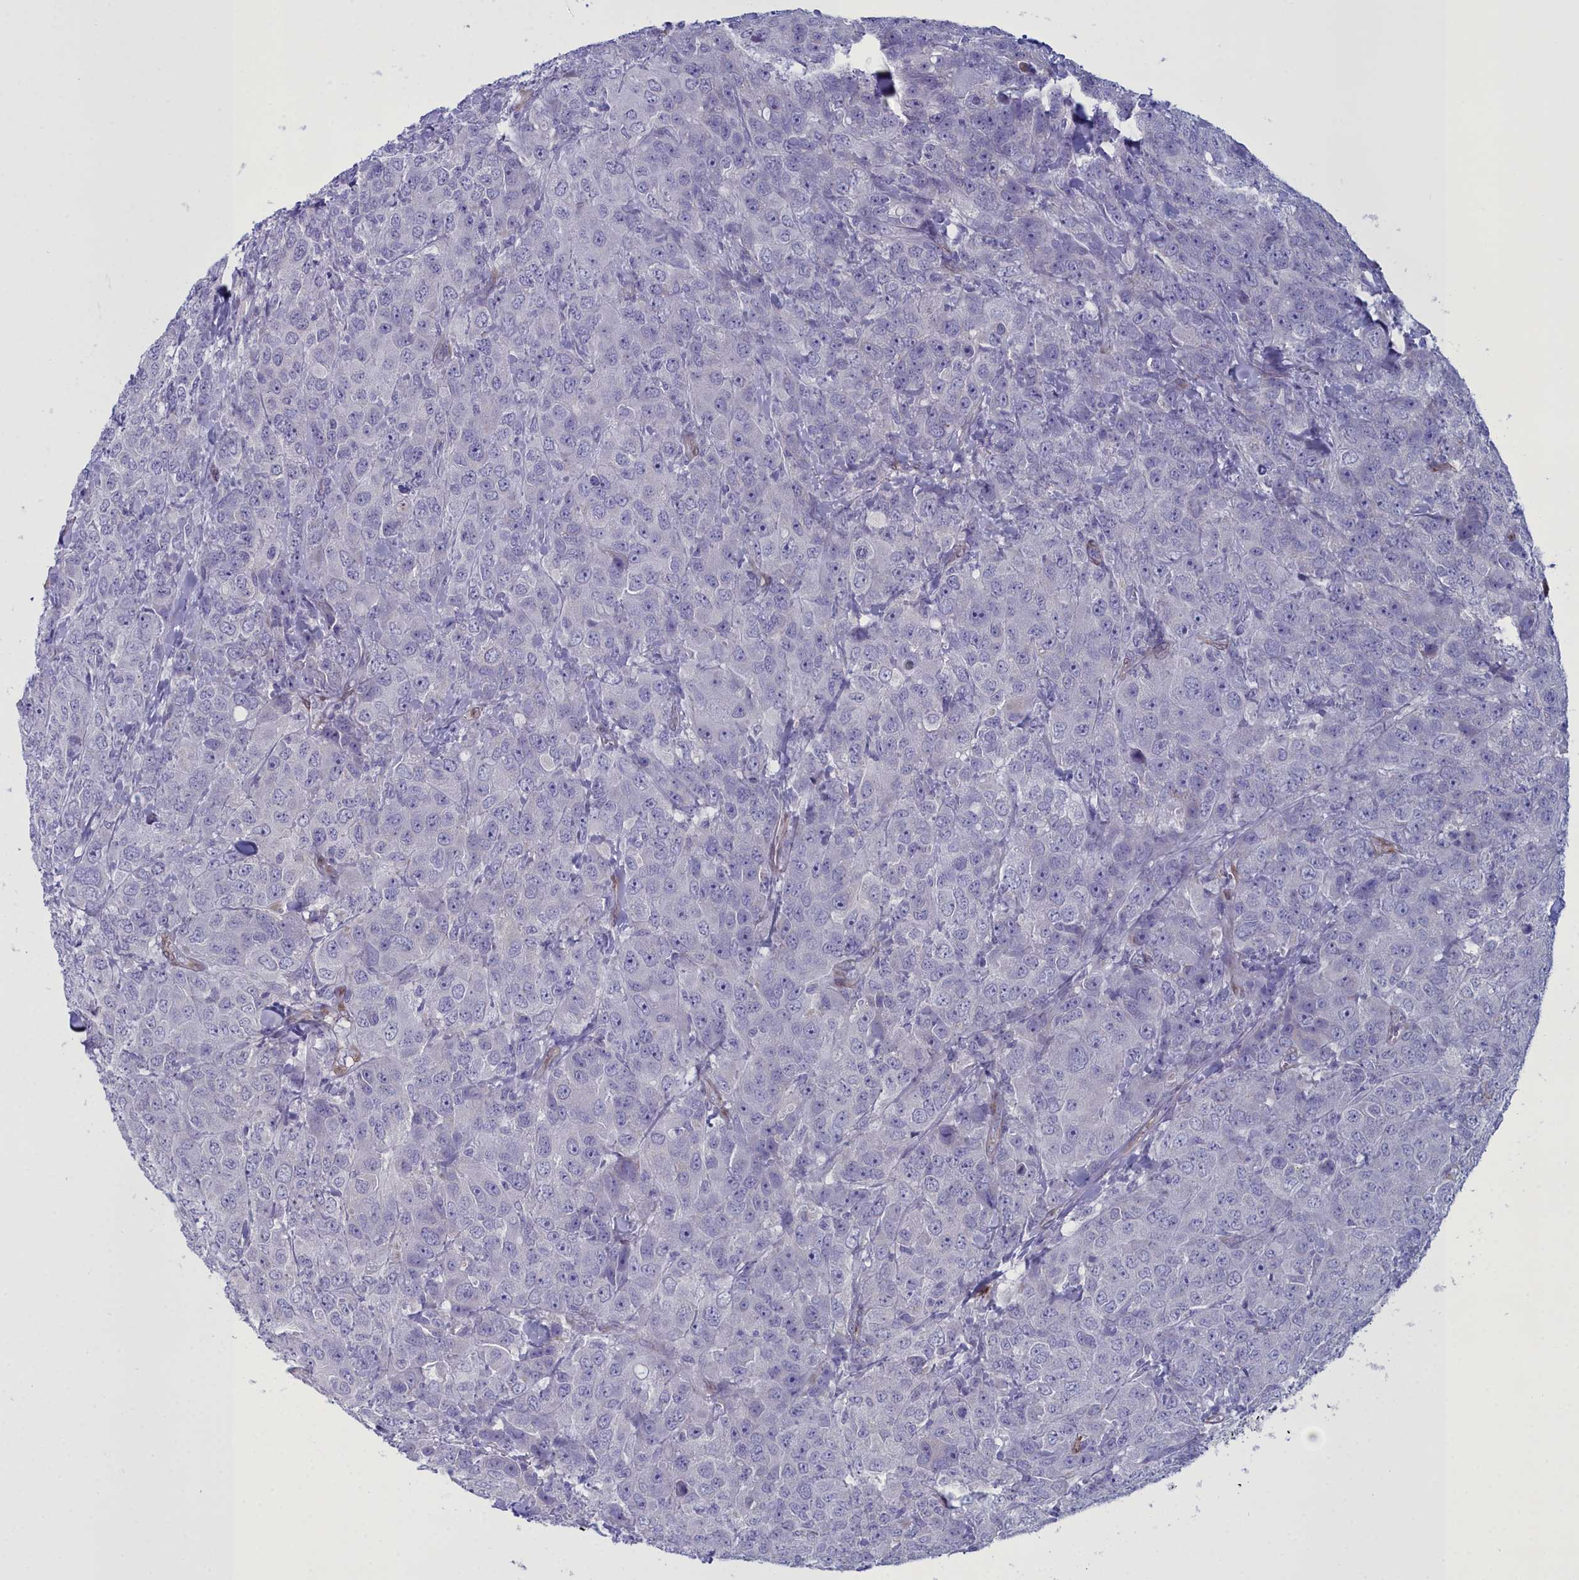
{"staining": {"intensity": "negative", "quantity": "none", "location": "none"}, "tissue": "breast cancer", "cell_type": "Tumor cells", "image_type": "cancer", "snomed": [{"axis": "morphology", "description": "Duct carcinoma"}, {"axis": "topography", "description": "Breast"}], "caption": "An immunohistochemistry (IHC) photomicrograph of breast infiltrating ductal carcinoma is shown. There is no staining in tumor cells of breast infiltrating ductal carcinoma.", "gene": "PPP1R14A", "patient": {"sex": "female", "age": 43}}